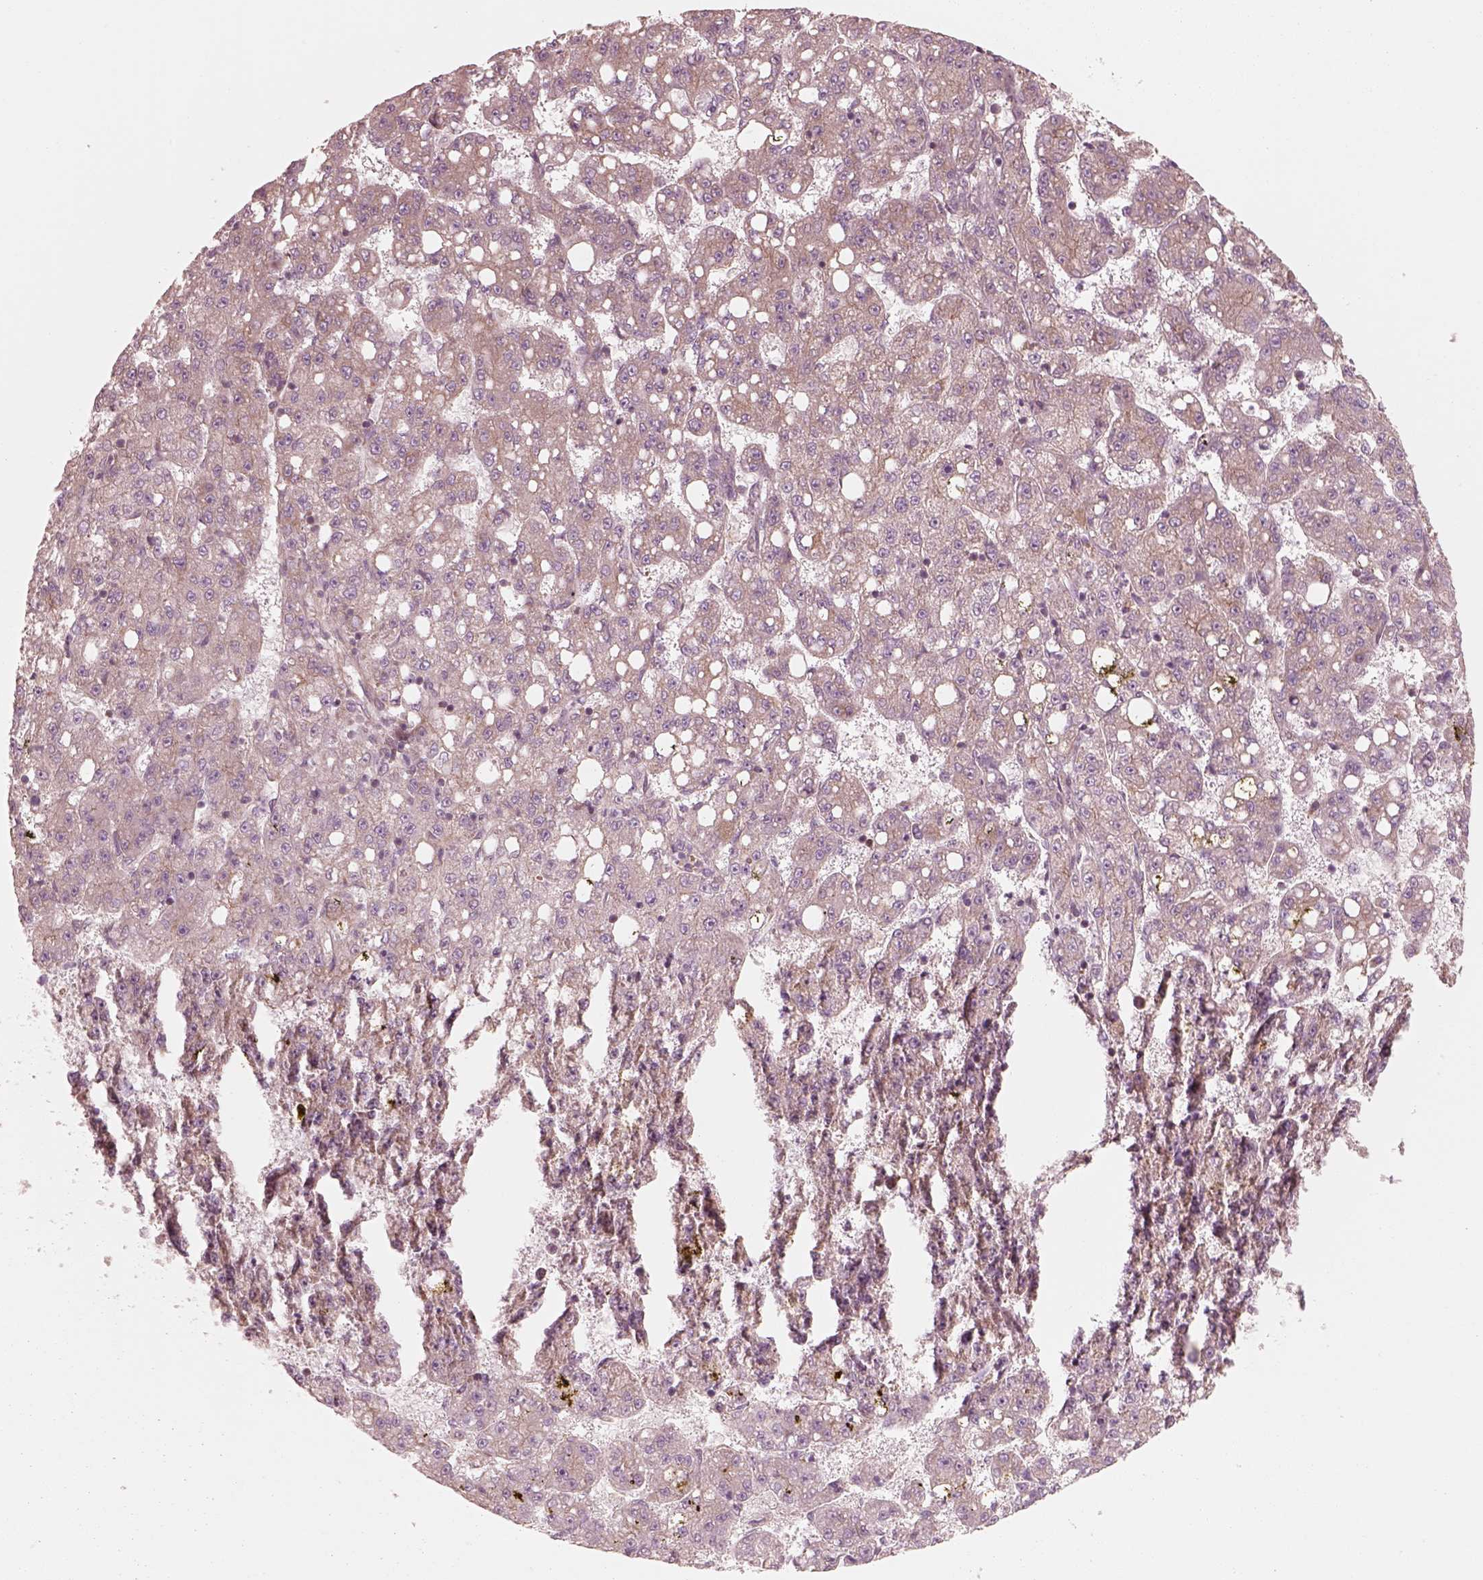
{"staining": {"intensity": "moderate", "quantity": "<25%", "location": "cytoplasmic/membranous"}, "tissue": "liver cancer", "cell_type": "Tumor cells", "image_type": "cancer", "snomed": [{"axis": "morphology", "description": "Carcinoma, Hepatocellular, NOS"}, {"axis": "topography", "description": "Liver"}], "caption": "This is a histology image of IHC staining of liver hepatocellular carcinoma, which shows moderate positivity in the cytoplasmic/membranous of tumor cells.", "gene": "CNOT2", "patient": {"sex": "female", "age": 65}}